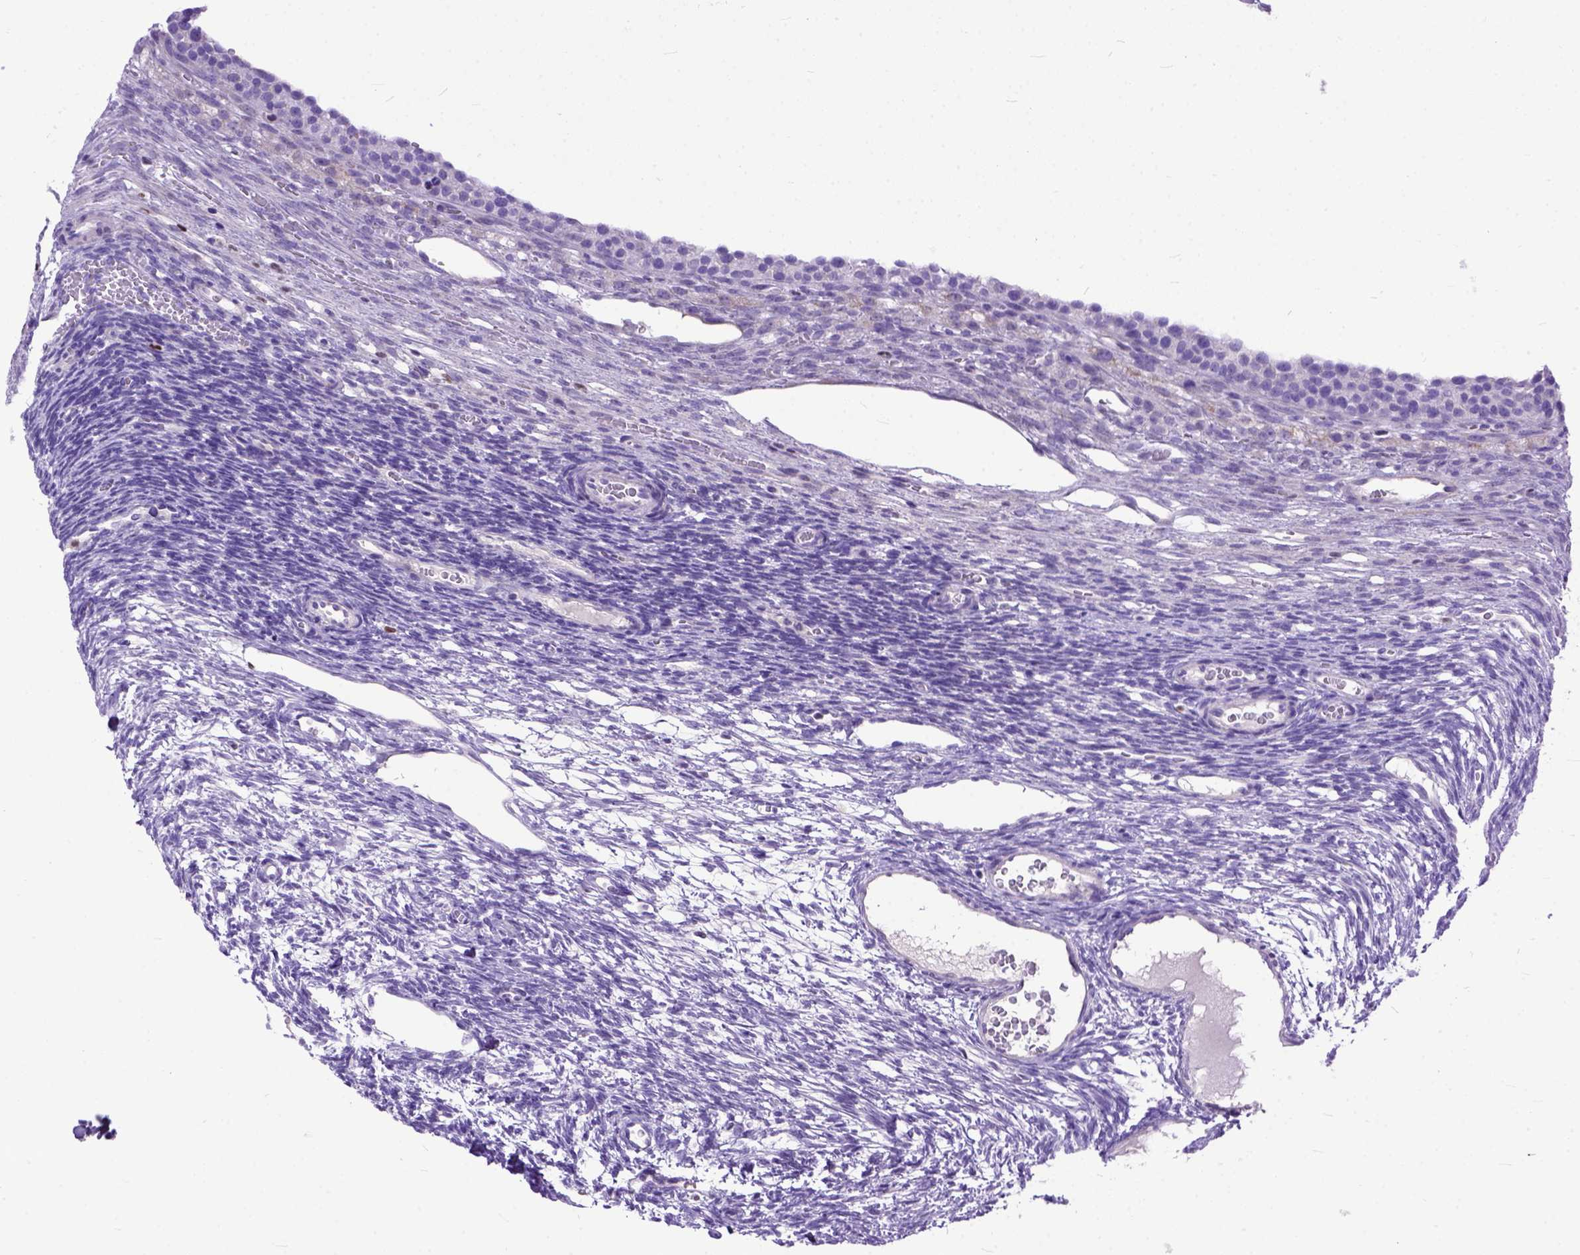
{"staining": {"intensity": "weak", "quantity": "<25%", "location": "cytoplasmic/membranous"}, "tissue": "ovary", "cell_type": "Follicle cells", "image_type": "normal", "snomed": [{"axis": "morphology", "description": "Normal tissue, NOS"}, {"axis": "topography", "description": "Ovary"}], "caption": "Immunohistochemistry image of benign ovary: ovary stained with DAB (3,3'-diaminobenzidine) demonstrates no significant protein staining in follicle cells.", "gene": "CRB1", "patient": {"sex": "female", "age": 34}}